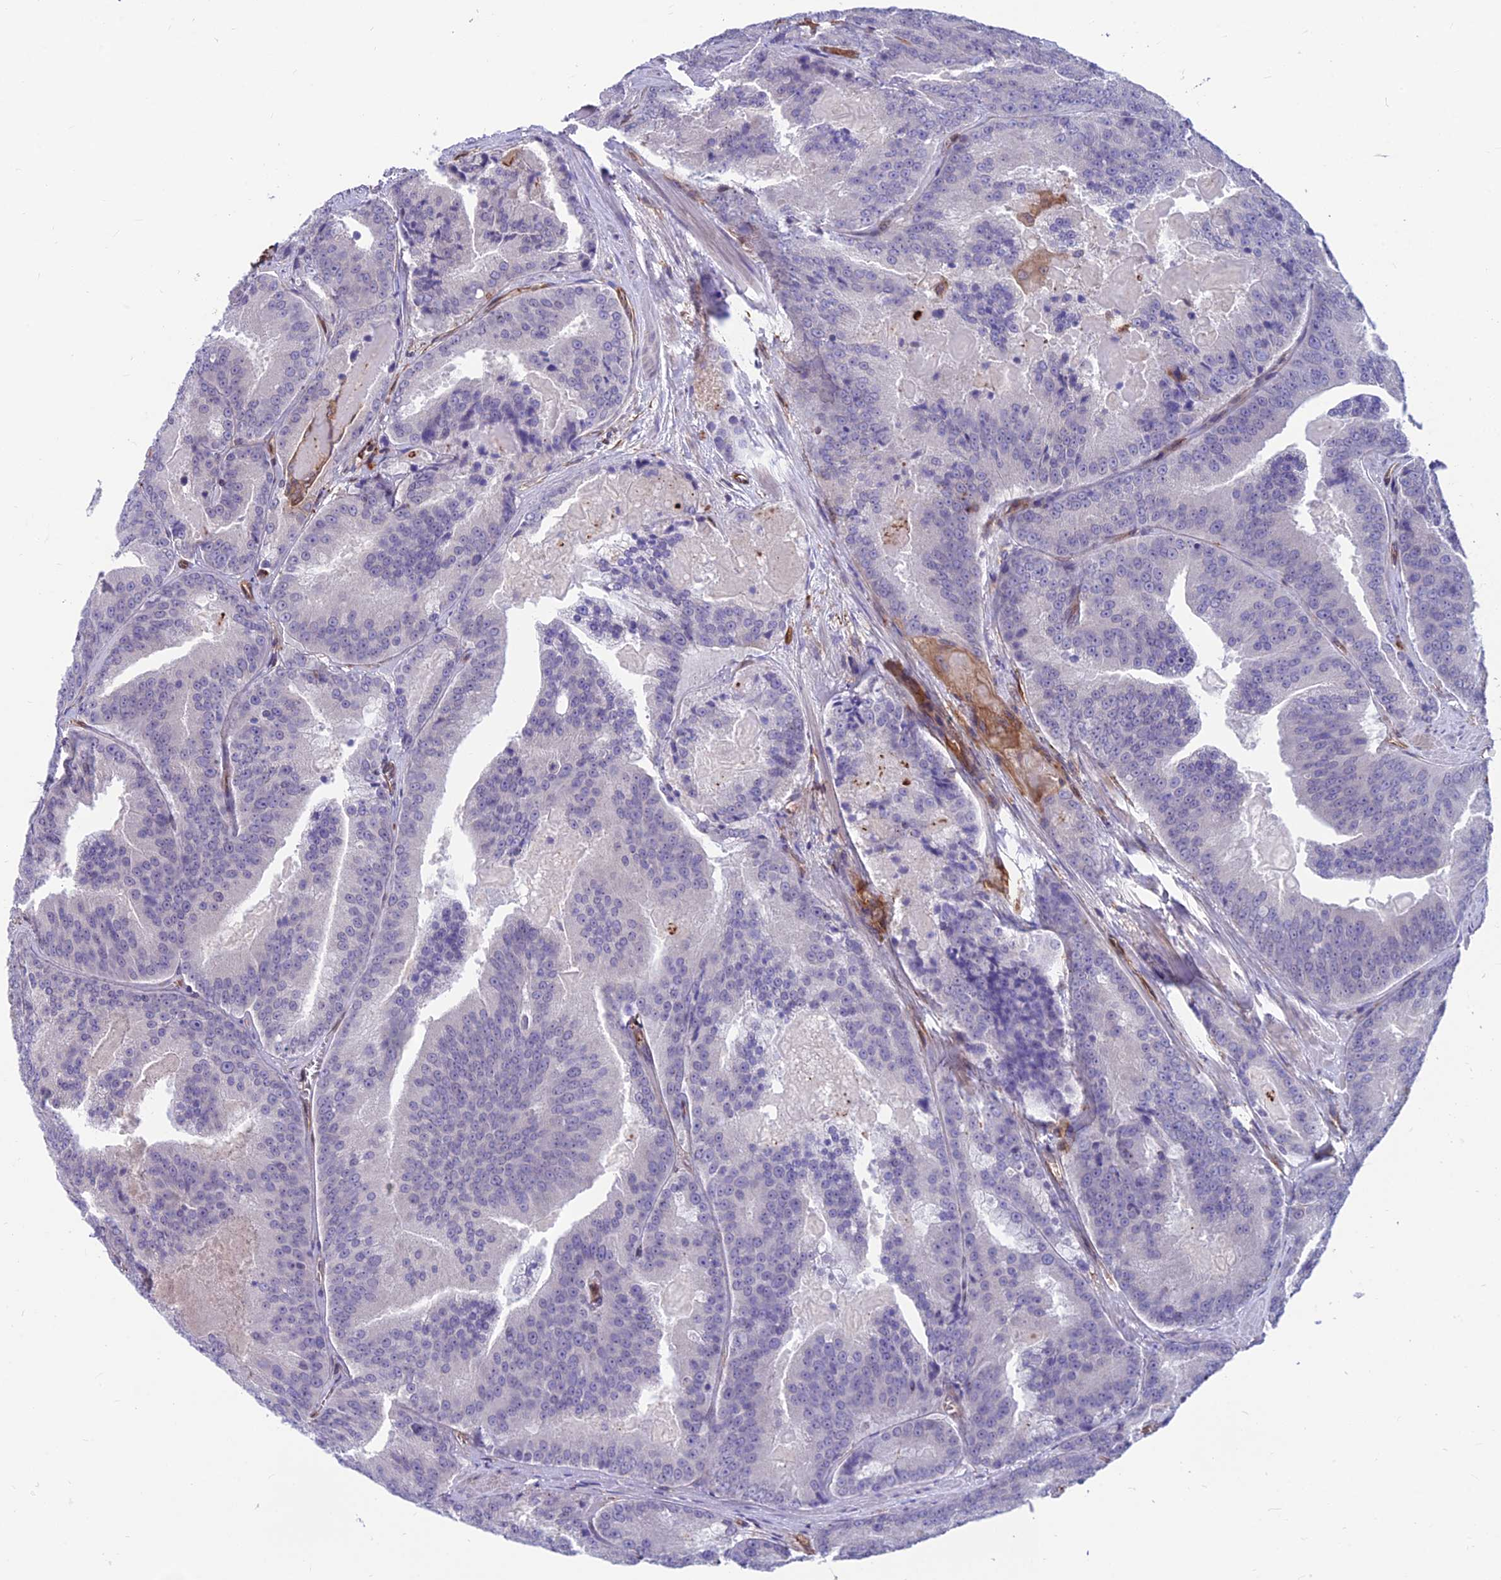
{"staining": {"intensity": "negative", "quantity": "none", "location": "none"}, "tissue": "prostate cancer", "cell_type": "Tumor cells", "image_type": "cancer", "snomed": [{"axis": "morphology", "description": "Adenocarcinoma, High grade"}, {"axis": "topography", "description": "Prostate"}], "caption": "There is no significant expression in tumor cells of prostate cancer (high-grade adenocarcinoma).", "gene": "RTN4RL1", "patient": {"sex": "male", "age": 61}}